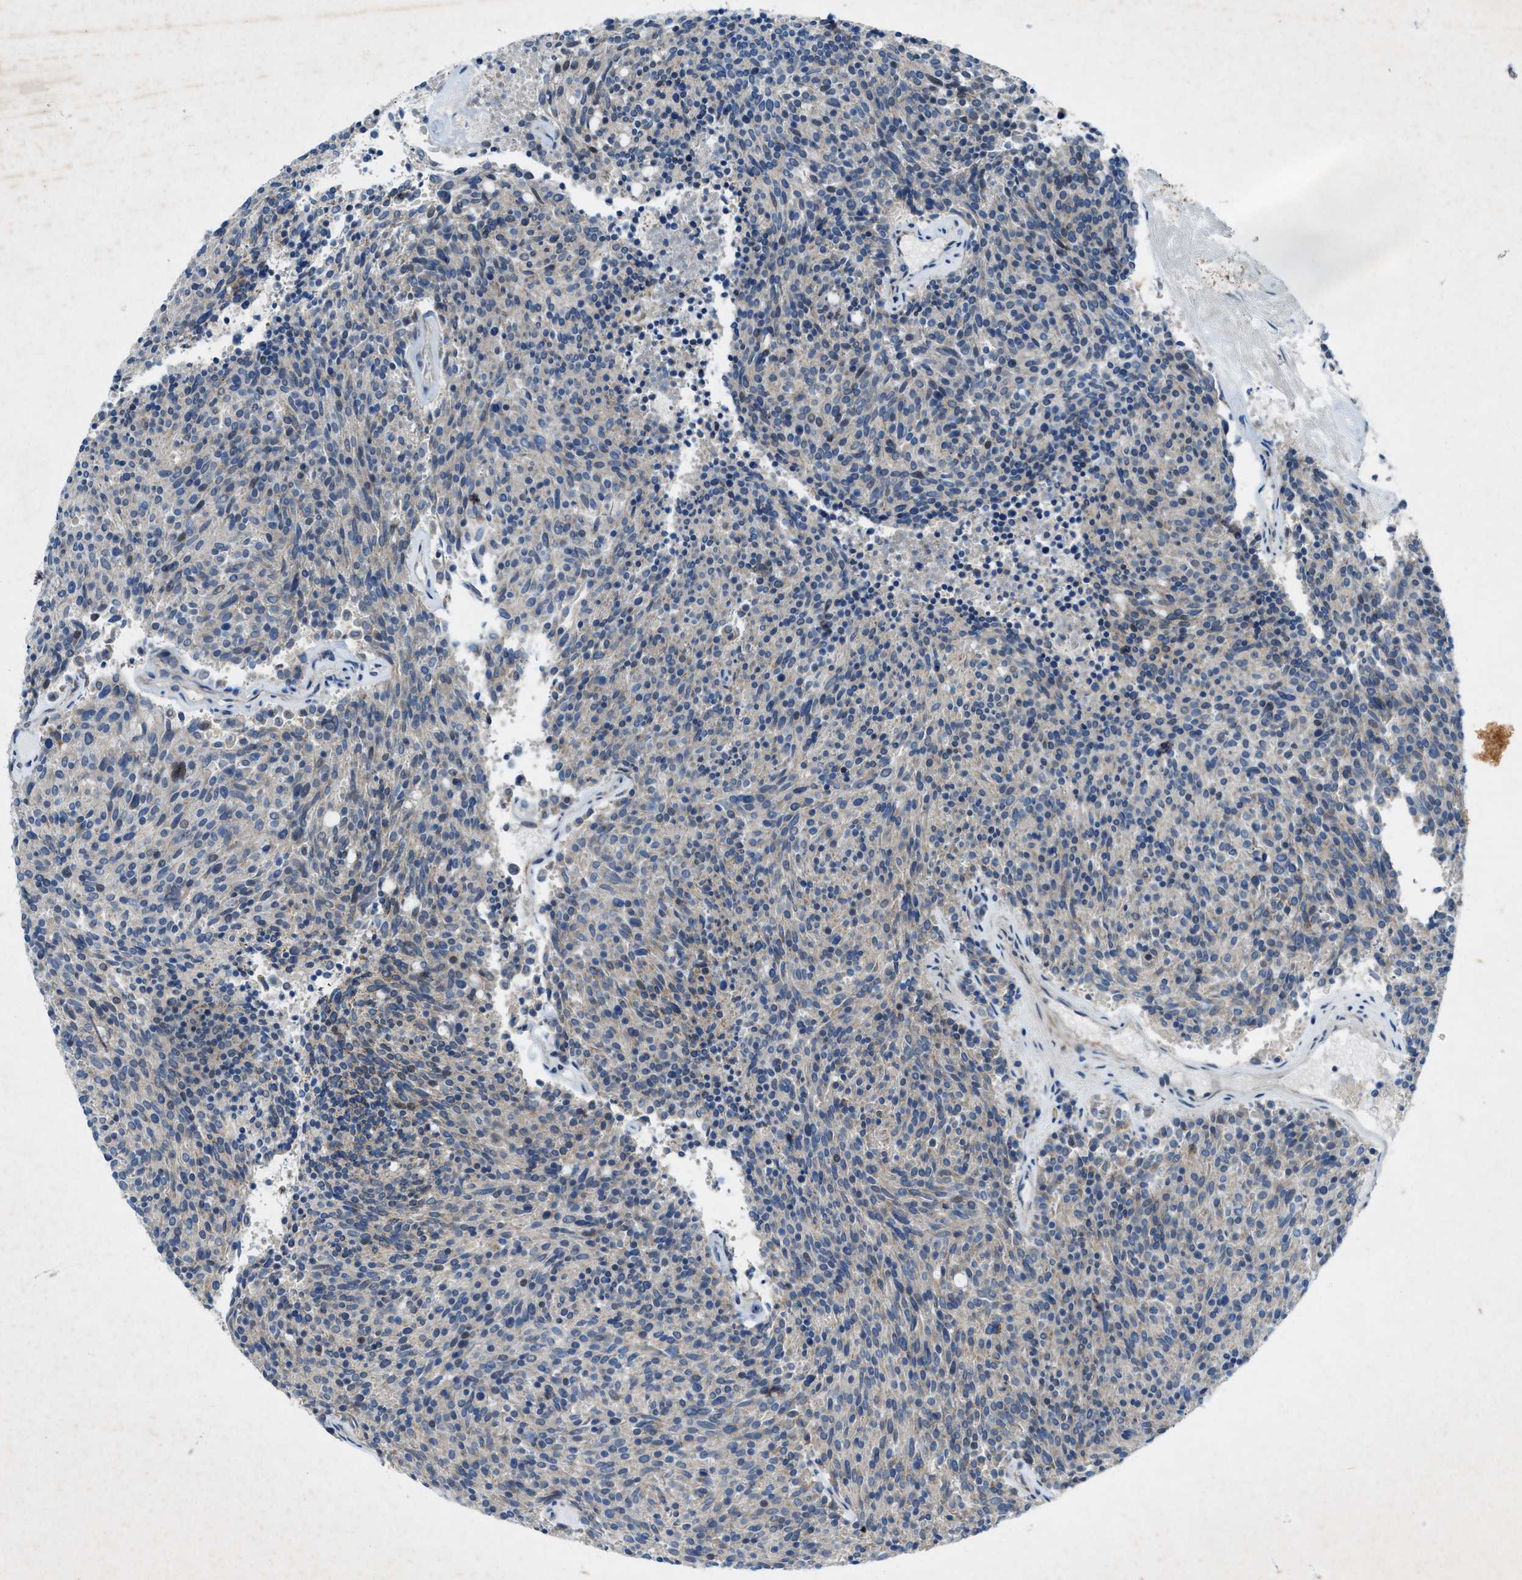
{"staining": {"intensity": "weak", "quantity": "<25%", "location": "cytoplasmic/membranous"}, "tissue": "carcinoid", "cell_type": "Tumor cells", "image_type": "cancer", "snomed": [{"axis": "morphology", "description": "Carcinoid, malignant, NOS"}, {"axis": "topography", "description": "Pancreas"}], "caption": "Tumor cells show no significant expression in carcinoid.", "gene": "URGCP", "patient": {"sex": "female", "age": 54}}